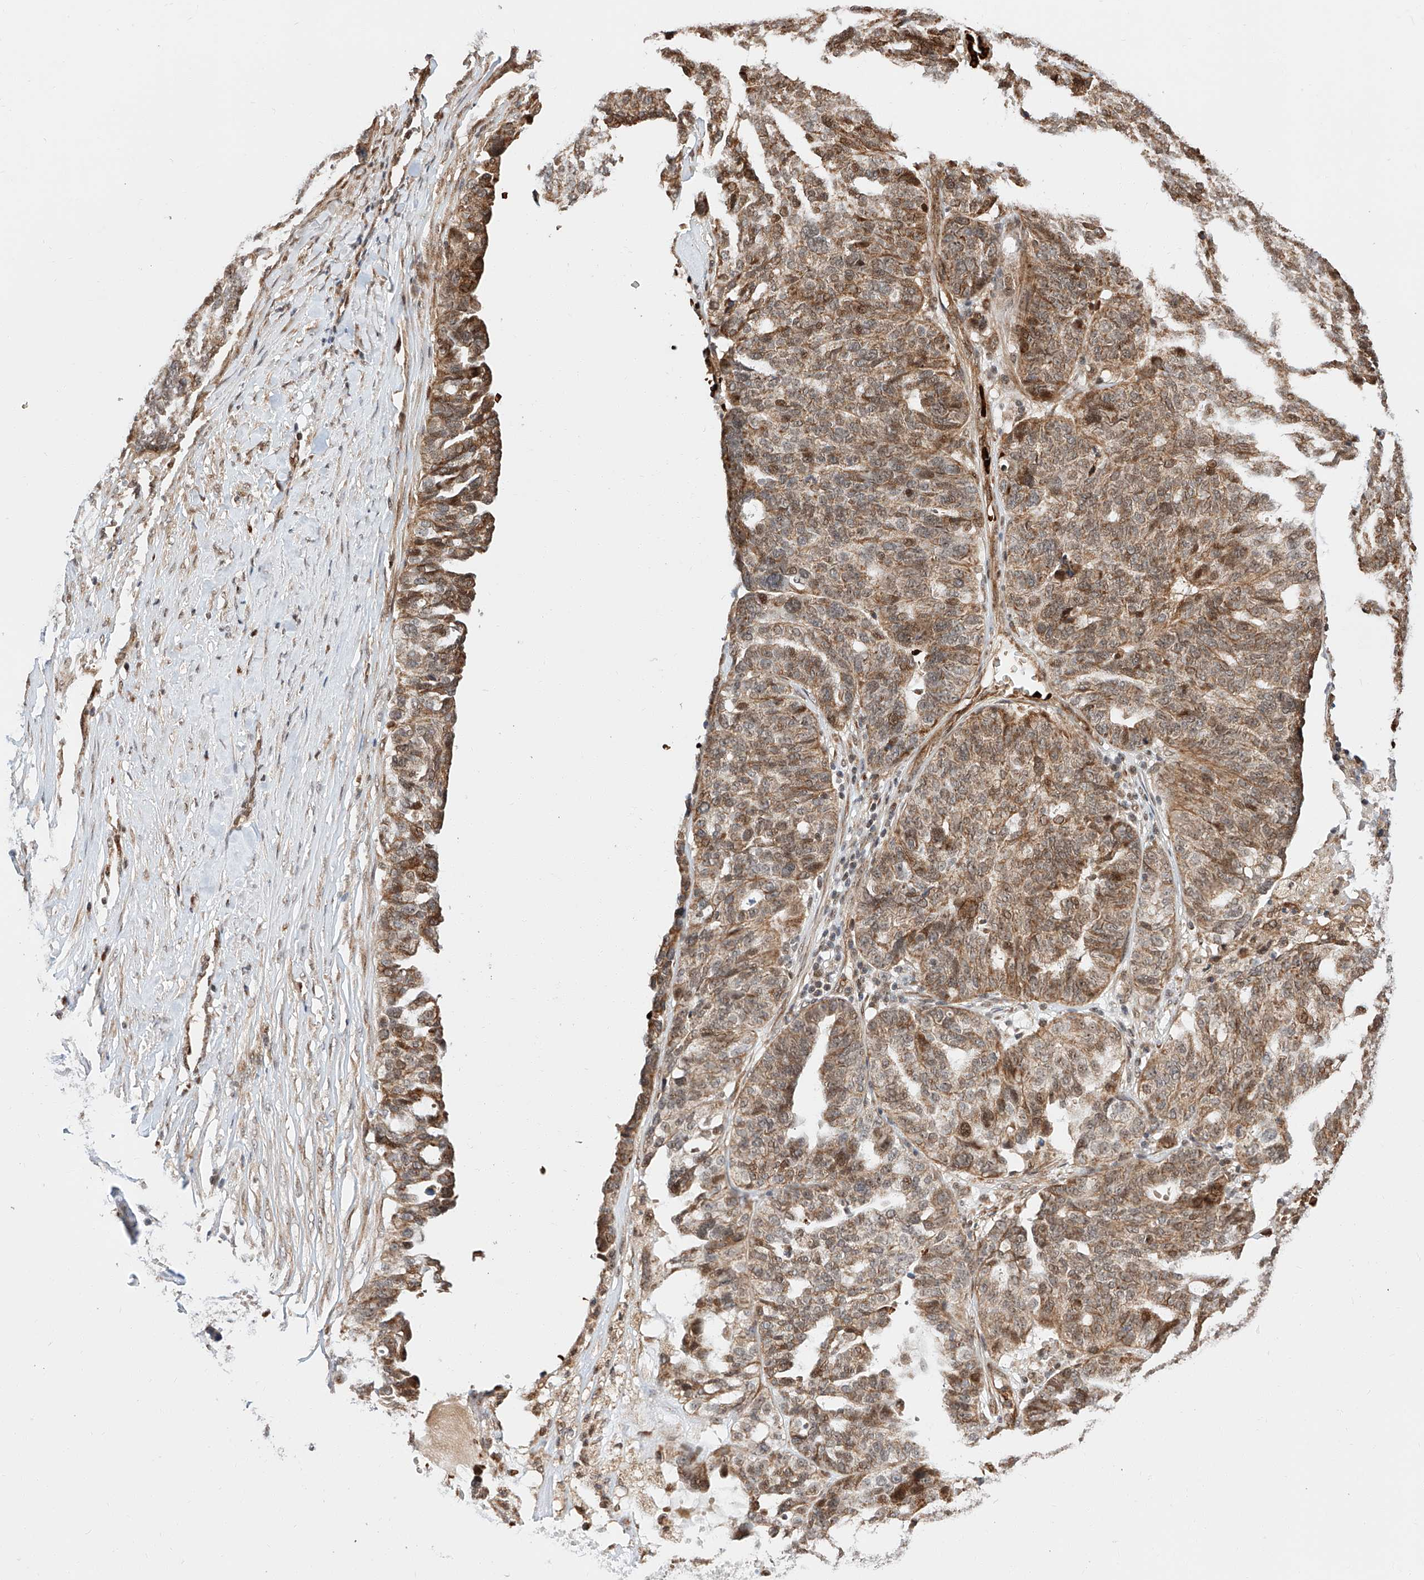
{"staining": {"intensity": "moderate", "quantity": ">75%", "location": "cytoplasmic/membranous,nuclear"}, "tissue": "ovarian cancer", "cell_type": "Tumor cells", "image_type": "cancer", "snomed": [{"axis": "morphology", "description": "Cystadenocarcinoma, serous, NOS"}, {"axis": "topography", "description": "Ovary"}], "caption": "Ovarian cancer (serous cystadenocarcinoma) was stained to show a protein in brown. There is medium levels of moderate cytoplasmic/membranous and nuclear staining in about >75% of tumor cells.", "gene": "THTPA", "patient": {"sex": "female", "age": 59}}